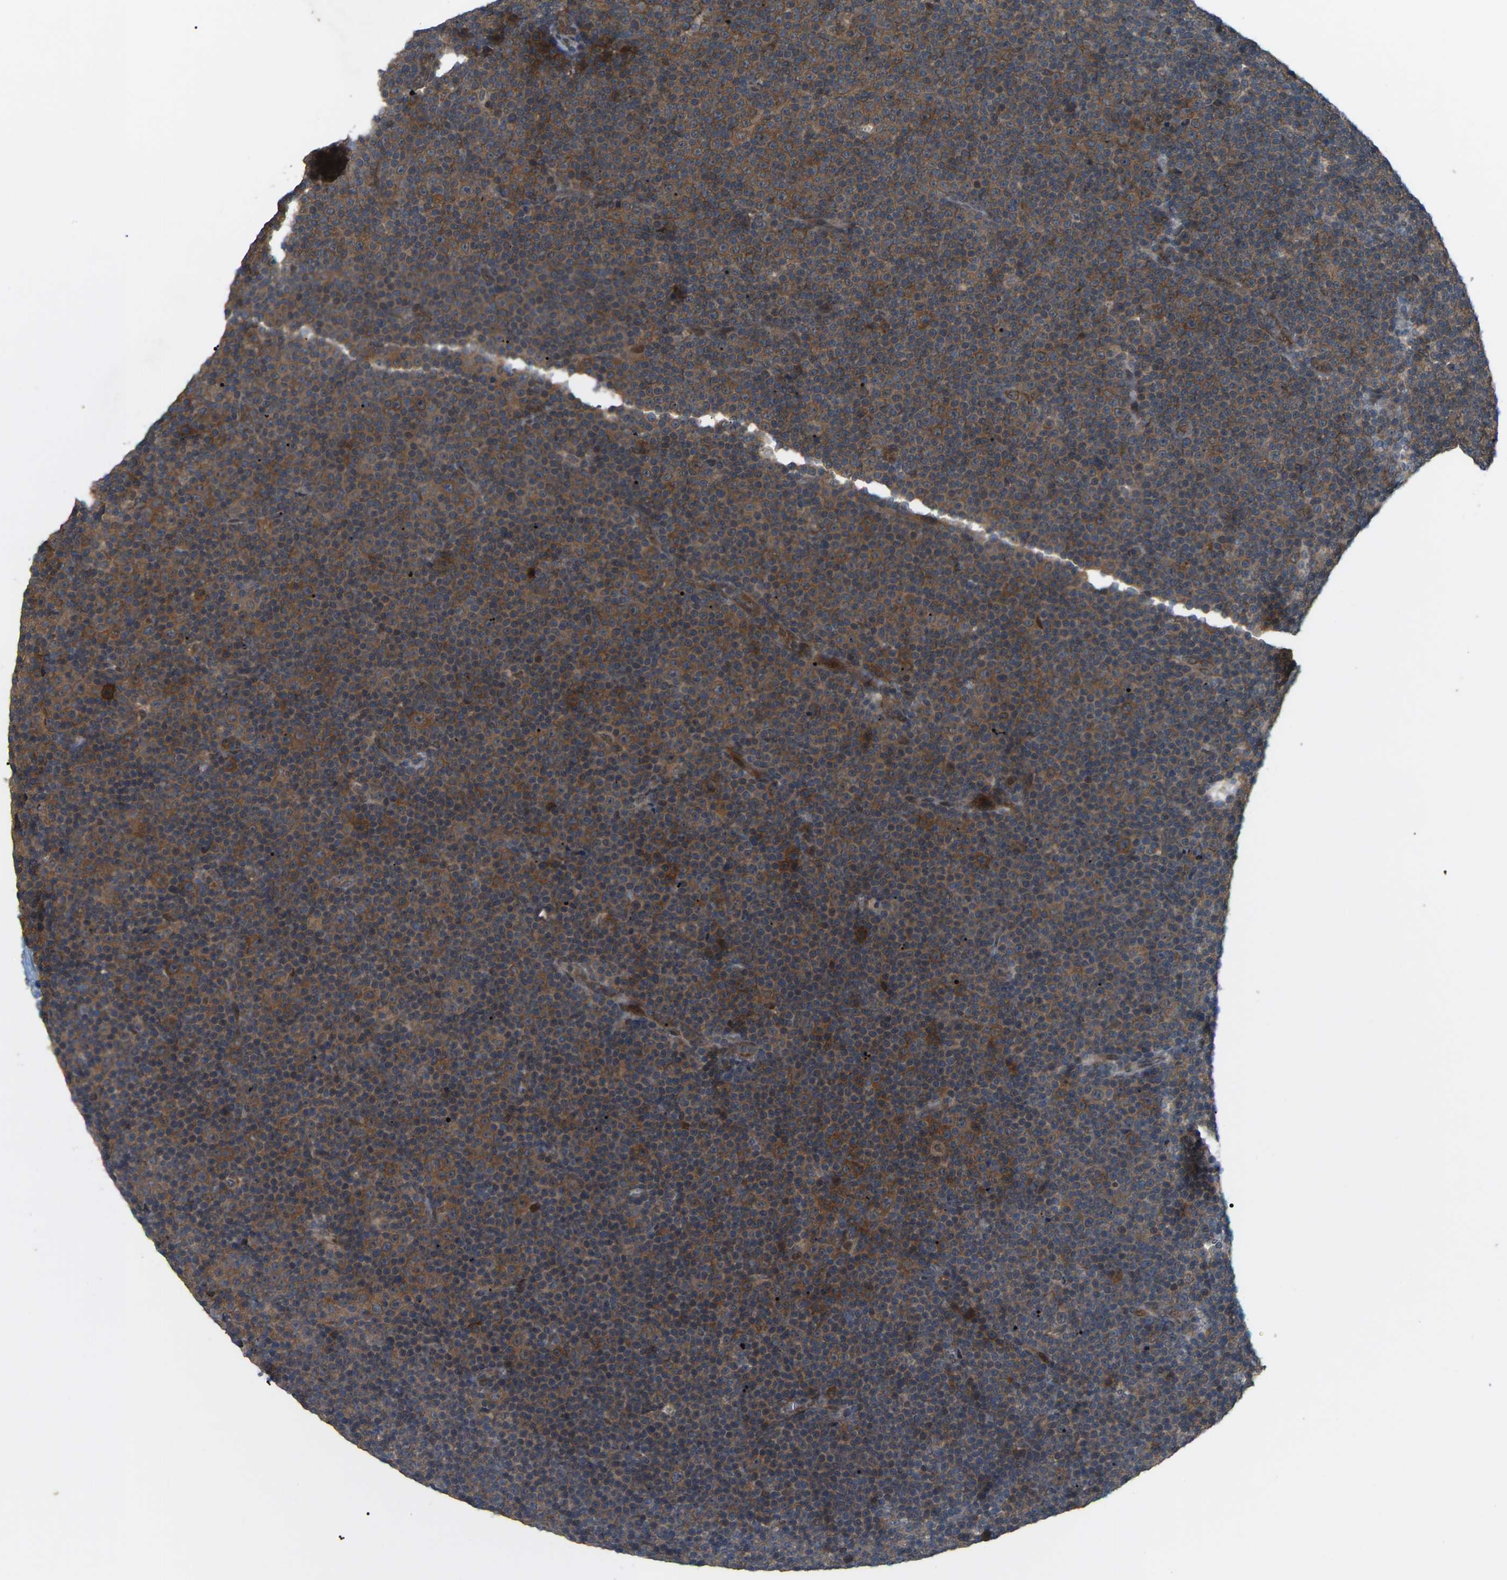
{"staining": {"intensity": "moderate", "quantity": ">75%", "location": "cytoplasmic/membranous"}, "tissue": "lymphoma", "cell_type": "Tumor cells", "image_type": "cancer", "snomed": [{"axis": "morphology", "description": "Malignant lymphoma, non-Hodgkin's type, Low grade"}, {"axis": "topography", "description": "Lymph node"}], "caption": "A brown stain shows moderate cytoplasmic/membranous expression of a protein in human lymphoma tumor cells.", "gene": "CROT", "patient": {"sex": "female", "age": 67}}